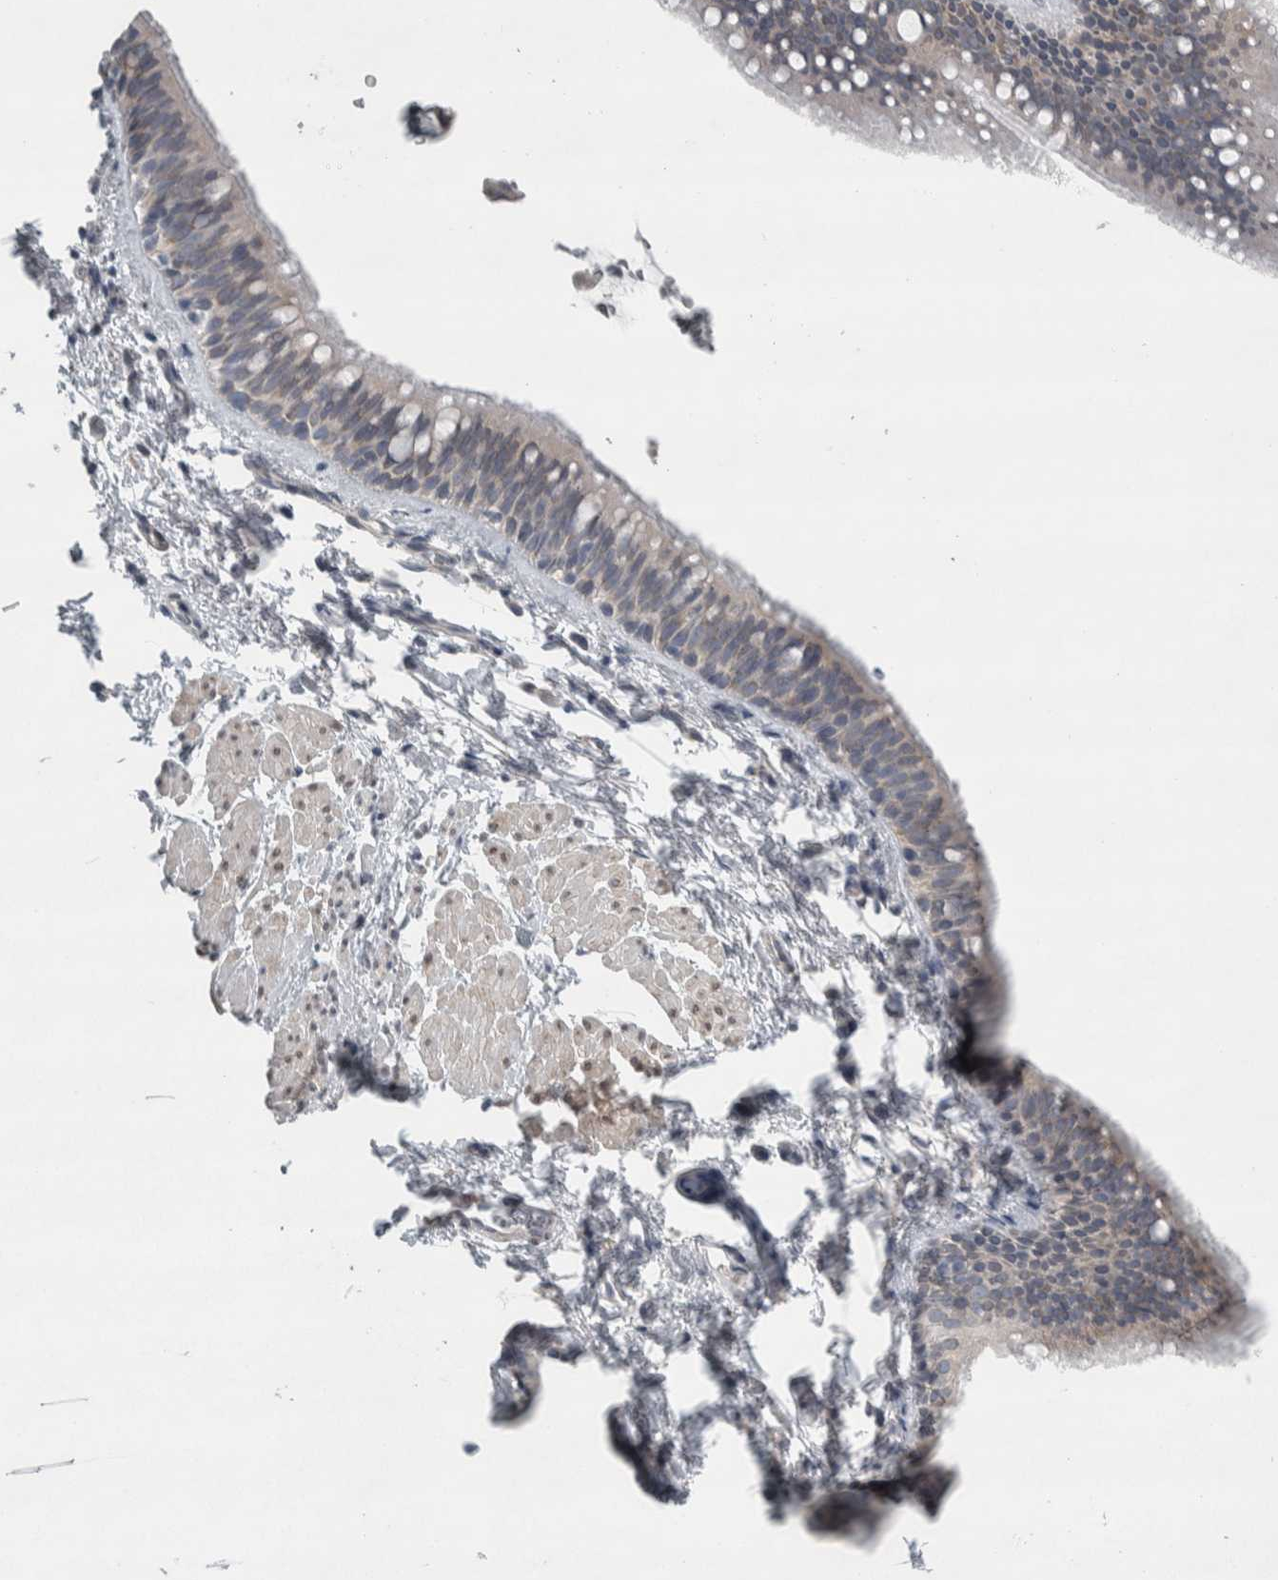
{"staining": {"intensity": "weak", "quantity": ">75%", "location": "cytoplasmic/membranous"}, "tissue": "bronchus", "cell_type": "Respiratory epithelial cells", "image_type": "normal", "snomed": [{"axis": "morphology", "description": "Normal tissue, NOS"}, {"axis": "topography", "description": "Cartilage tissue"}, {"axis": "topography", "description": "Bronchus"}, {"axis": "topography", "description": "Lung"}], "caption": "Protein expression analysis of normal bronchus reveals weak cytoplasmic/membranous staining in approximately >75% of respiratory epithelial cells. (brown staining indicates protein expression, while blue staining denotes nuclei).", "gene": "SIGMAR1", "patient": {"sex": "male", "age": 64}}